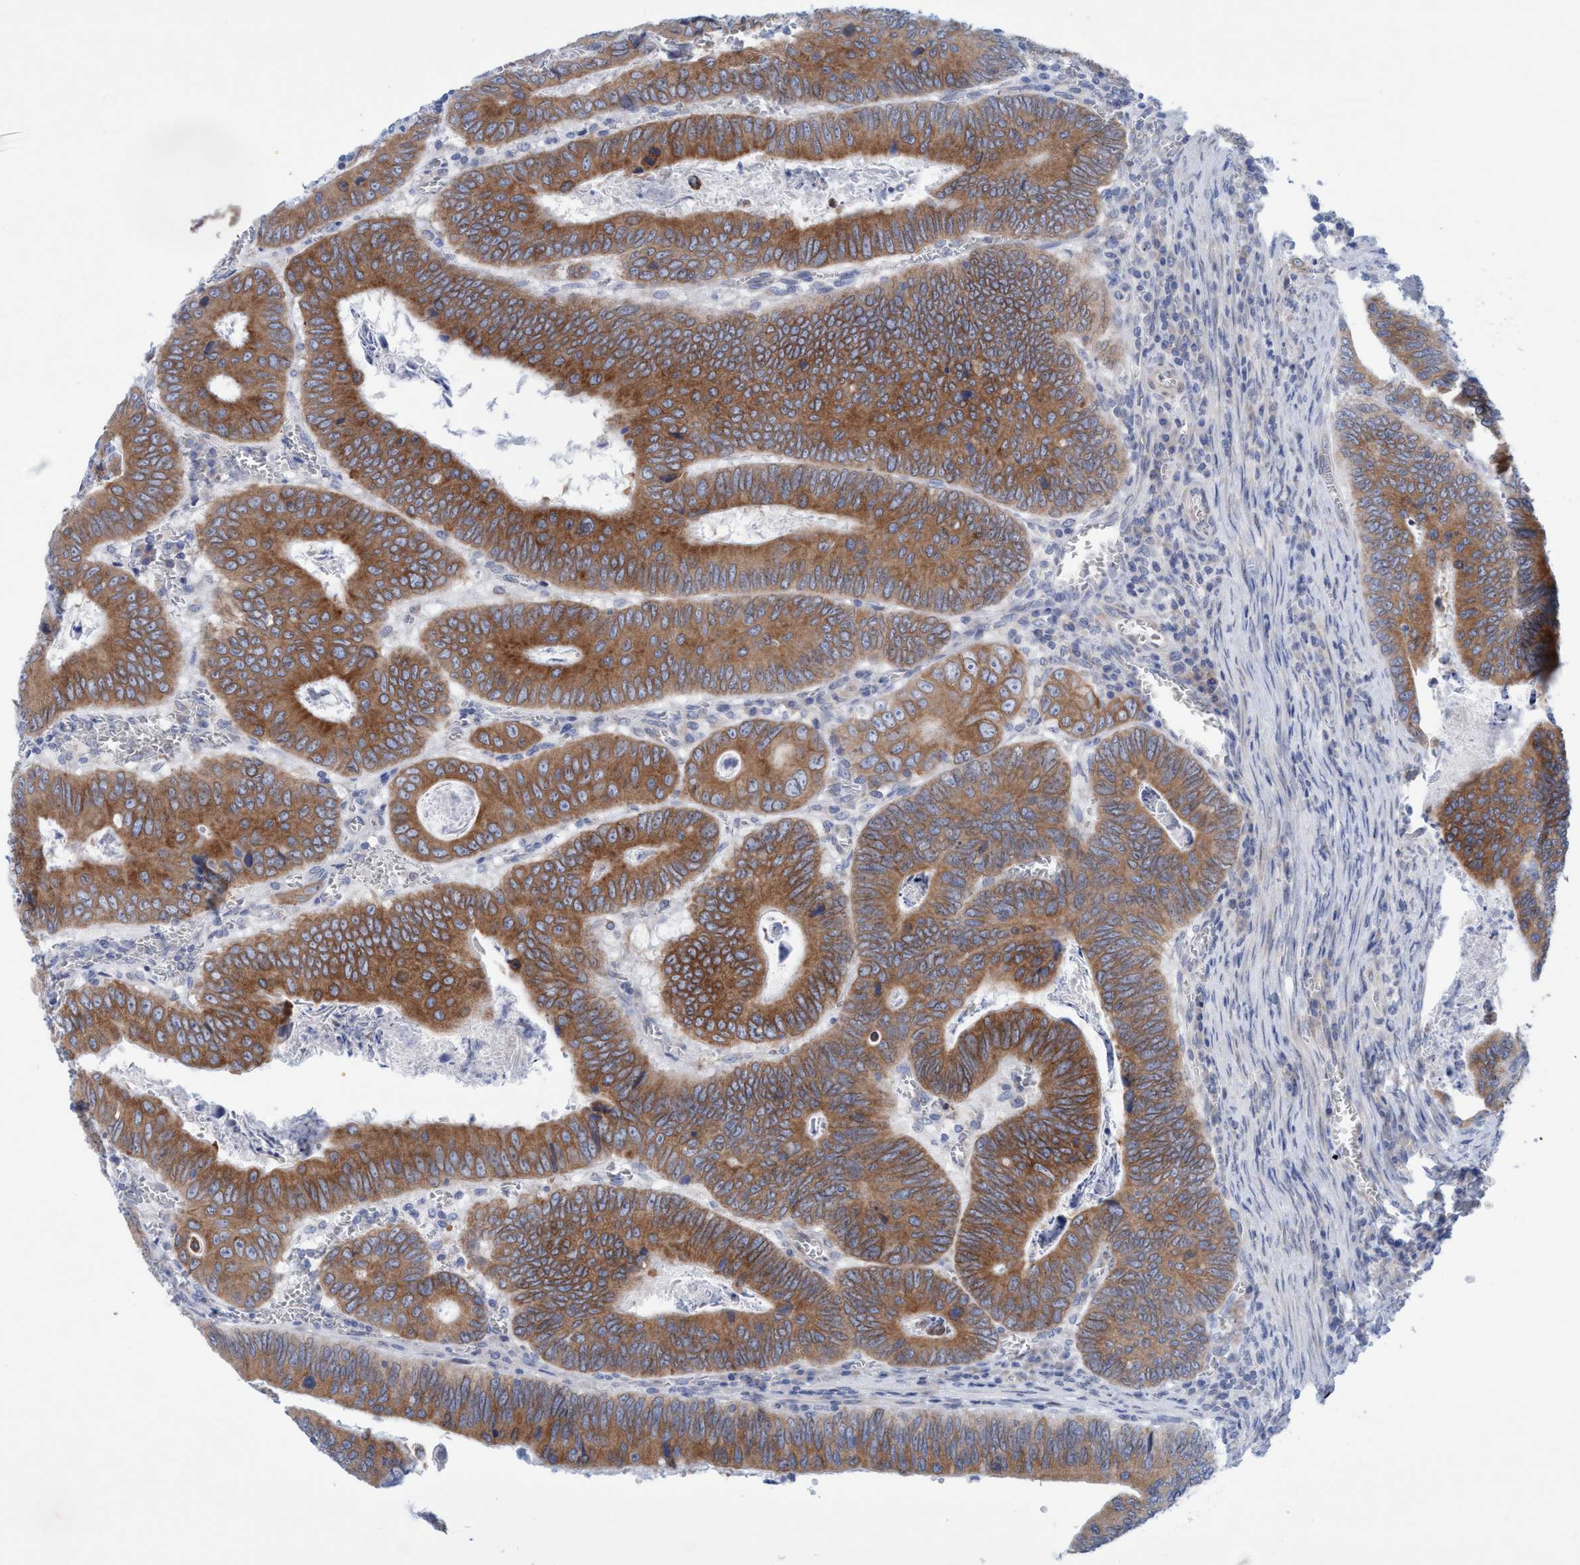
{"staining": {"intensity": "strong", "quantity": ">75%", "location": "cytoplasmic/membranous"}, "tissue": "colorectal cancer", "cell_type": "Tumor cells", "image_type": "cancer", "snomed": [{"axis": "morphology", "description": "Inflammation, NOS"}, {"axis": "morphology", "description": "Adenocarcinoma, NOS"}, {"axis": "topography", "description": "Colon"}], "caption": "High-power microscopy captured an immunohistochemistry micrograph of colorectal cancer (adenocarcinoma), revealing strong cytoplasmic/membranous staining in approximately >75% of tumor cells. Ihc stains the protein in brown and the nuclei are stained blue.", "gene": "RSAD1", "patient": {"sex": "male", "age": 72}}